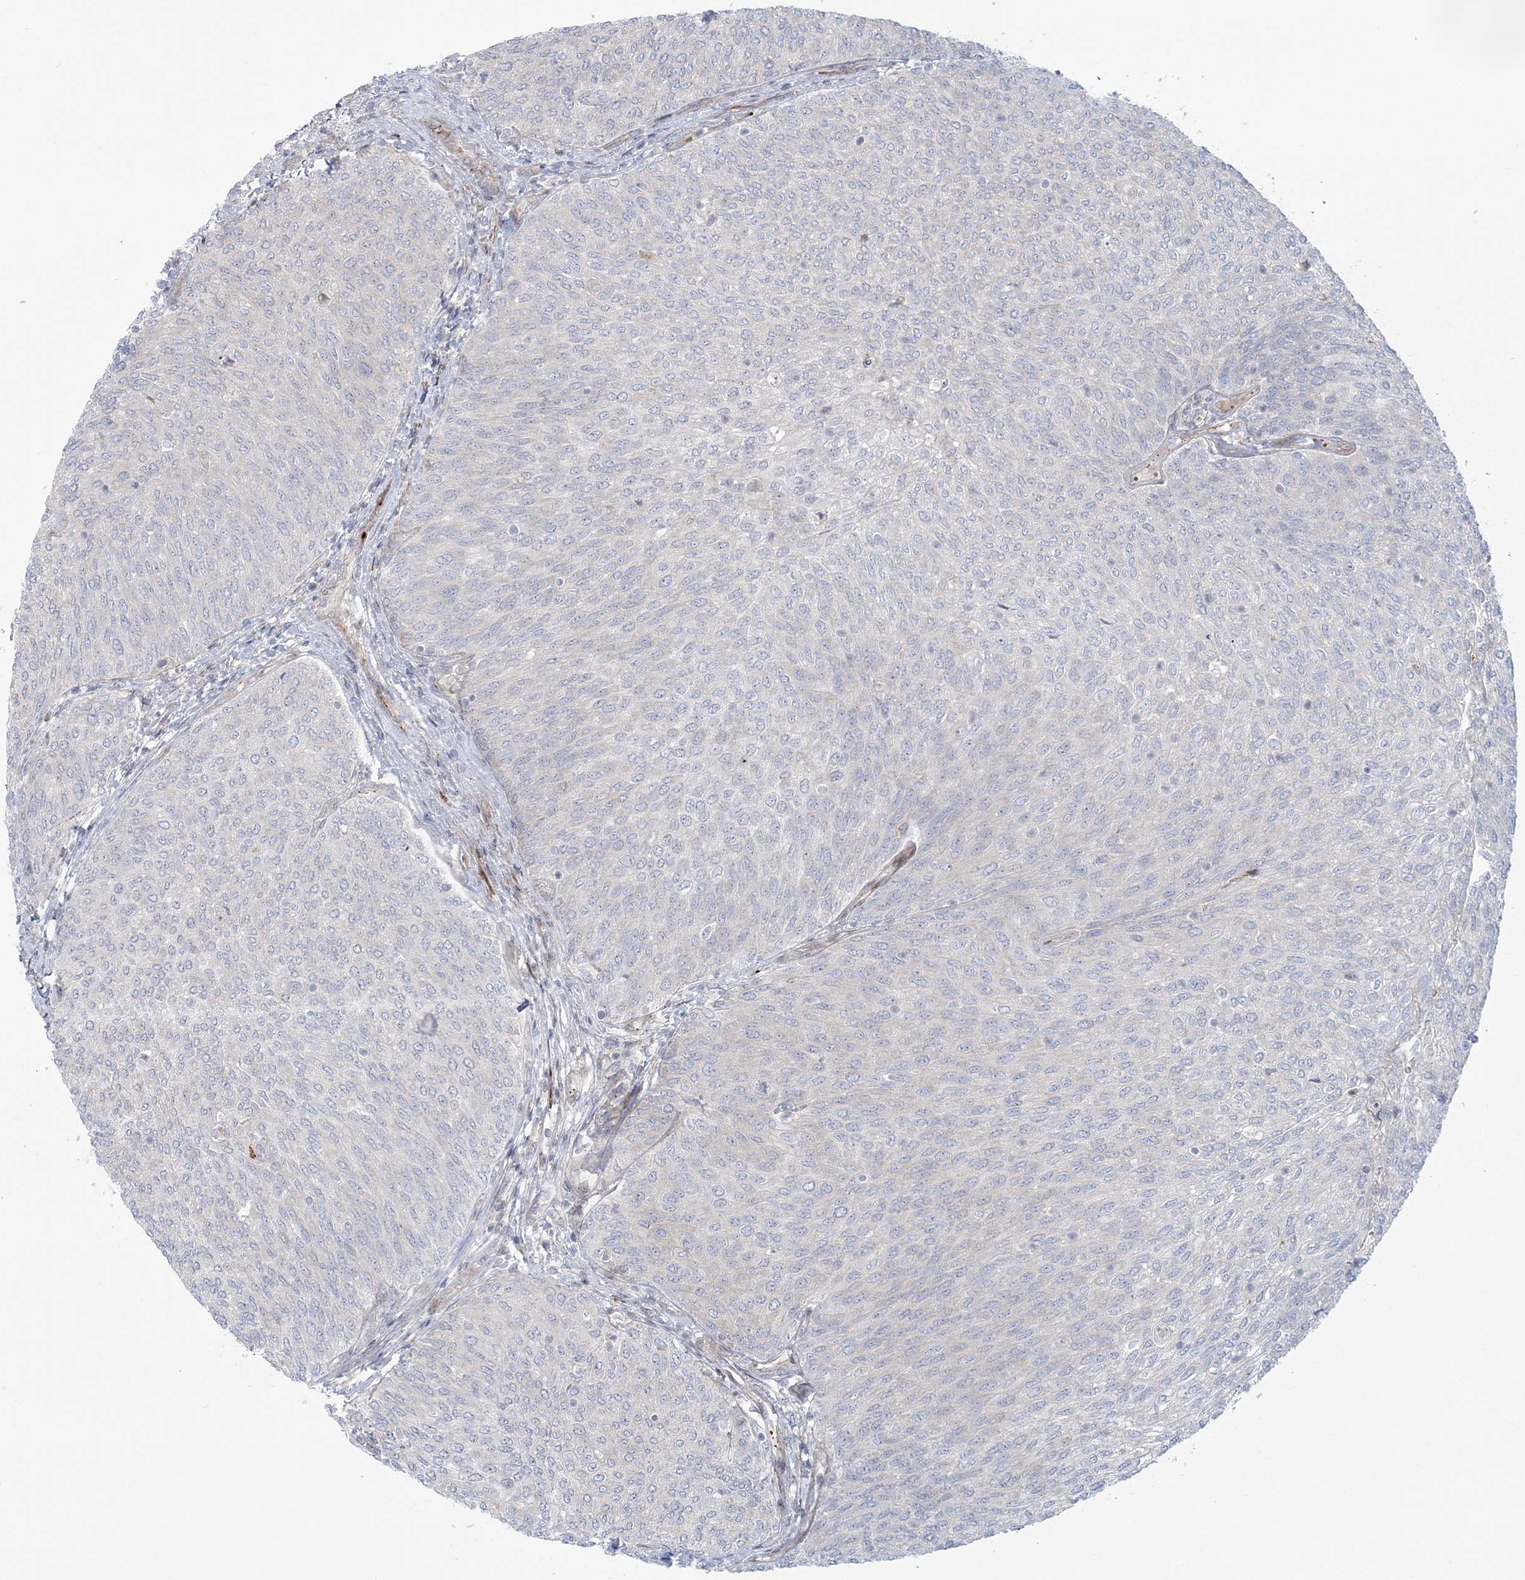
{"staining": {"intensity": "negative", "quantity": "none", "location": "none"}, "tissue": "urothelial cancer", "cell_type": "Tumor cells", "image_type": "cancer", "snomed": [{"axis": "morphology", "description": "Urothelial carcinoma, Low grade"}, {"axis": "topography", "description": "Urinary bladder"}], "caption": "Immunohistochemical staining of urothelial cancer reveals no significant expression in tumor cells.", "gene": "NUDT9", "patient": {"sex": "female", "age": 79}}